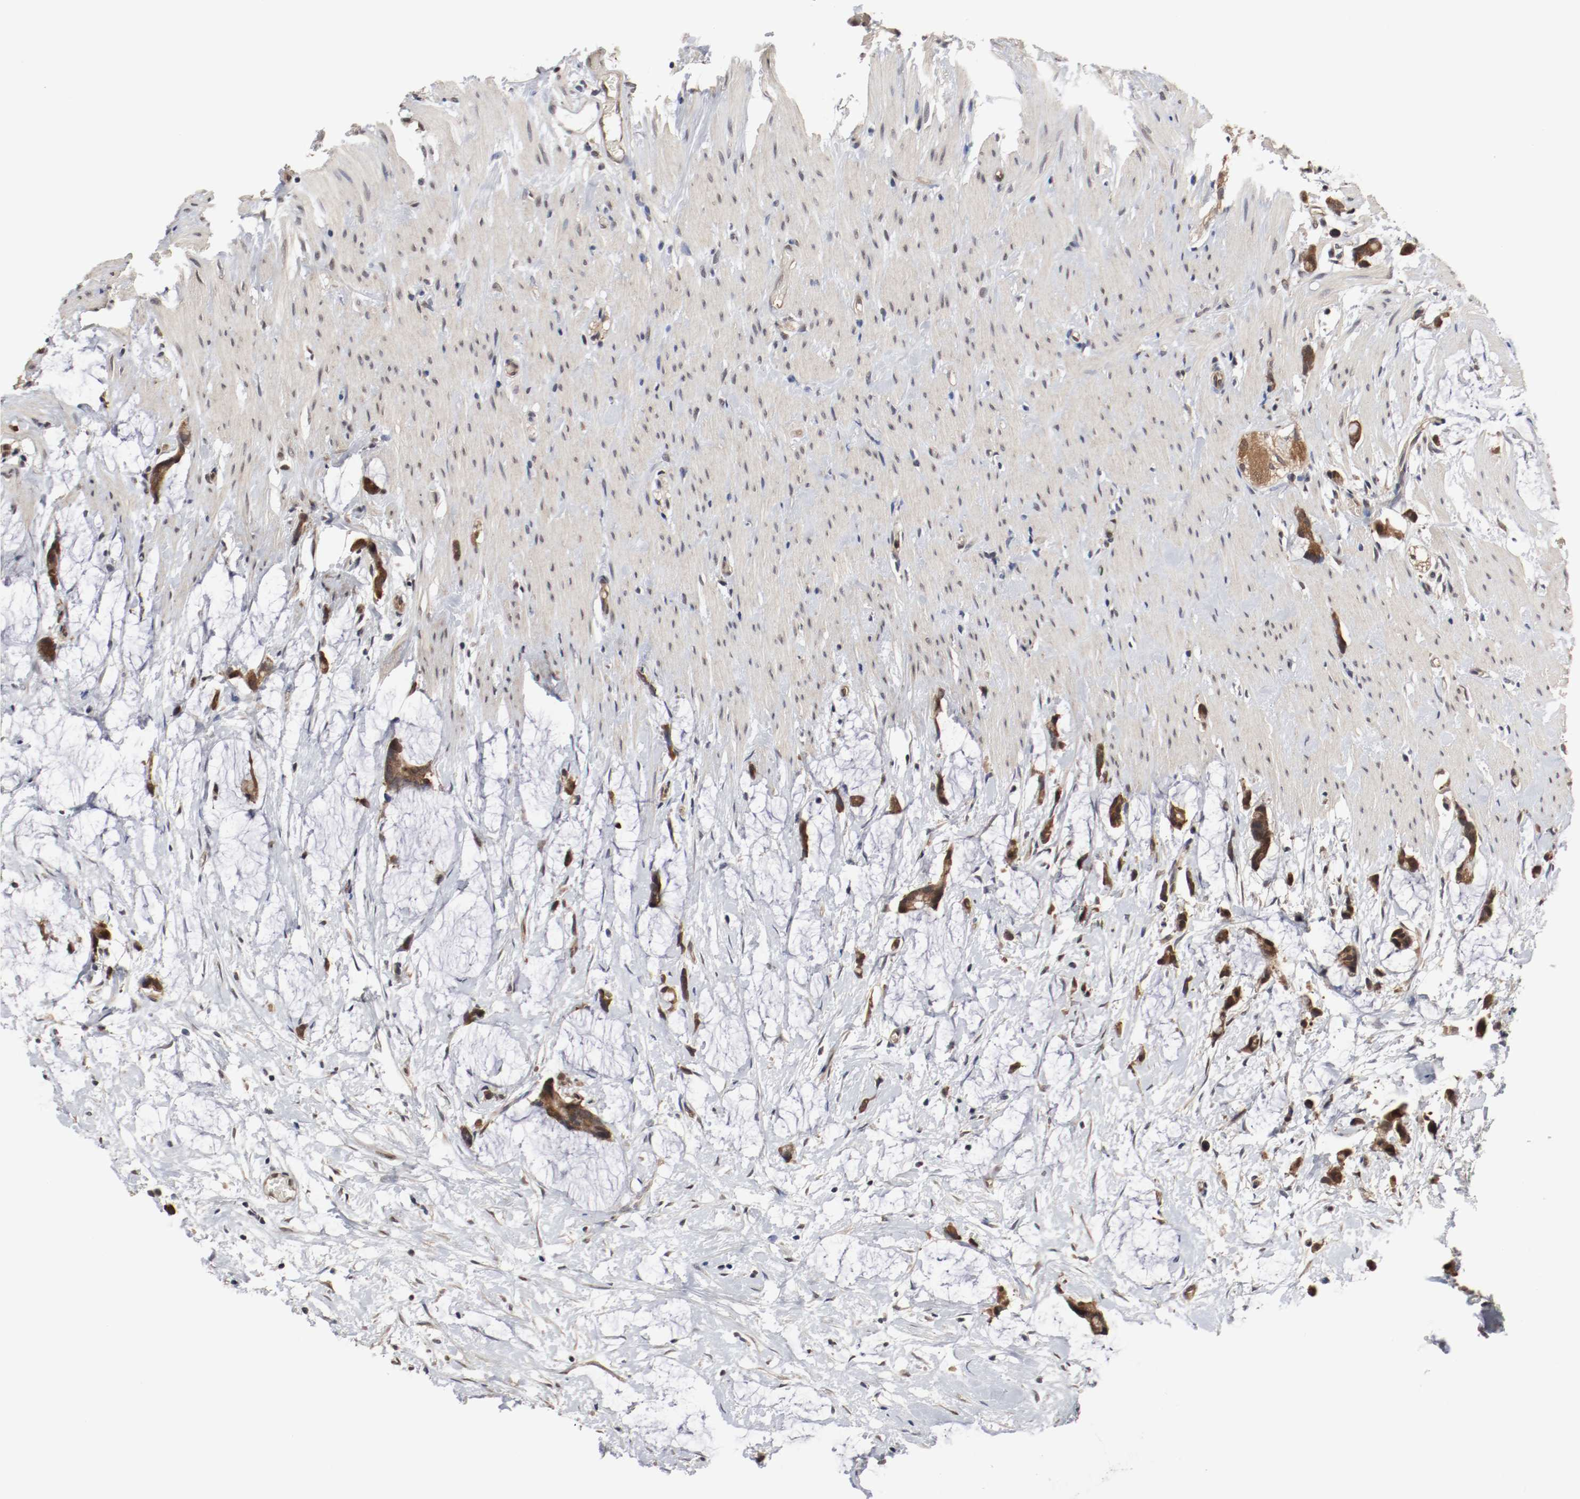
{"staining": {"intensity": "strong", "quantity": ">75%", "location": "cytoplasmic/membranous,nuclear"}, "tissue": "colorectal cancer", "cell_type": "Tumor cells", "image_type": "cancer", "snomed": [{"axis": "morphology", "description": "Adenocarcinoma, NOS"}, {"axis": "topography", "description": "Colon"}], "caption": "Brown immunohistochemical staining in human colorectal adenocarcinoma shows strong cytoplasmic/membranous and nuclear expression in approximately >75% of tumor cells.", "gene": "AFG3L2", "patient": {"sex": "male", "age": 14}}